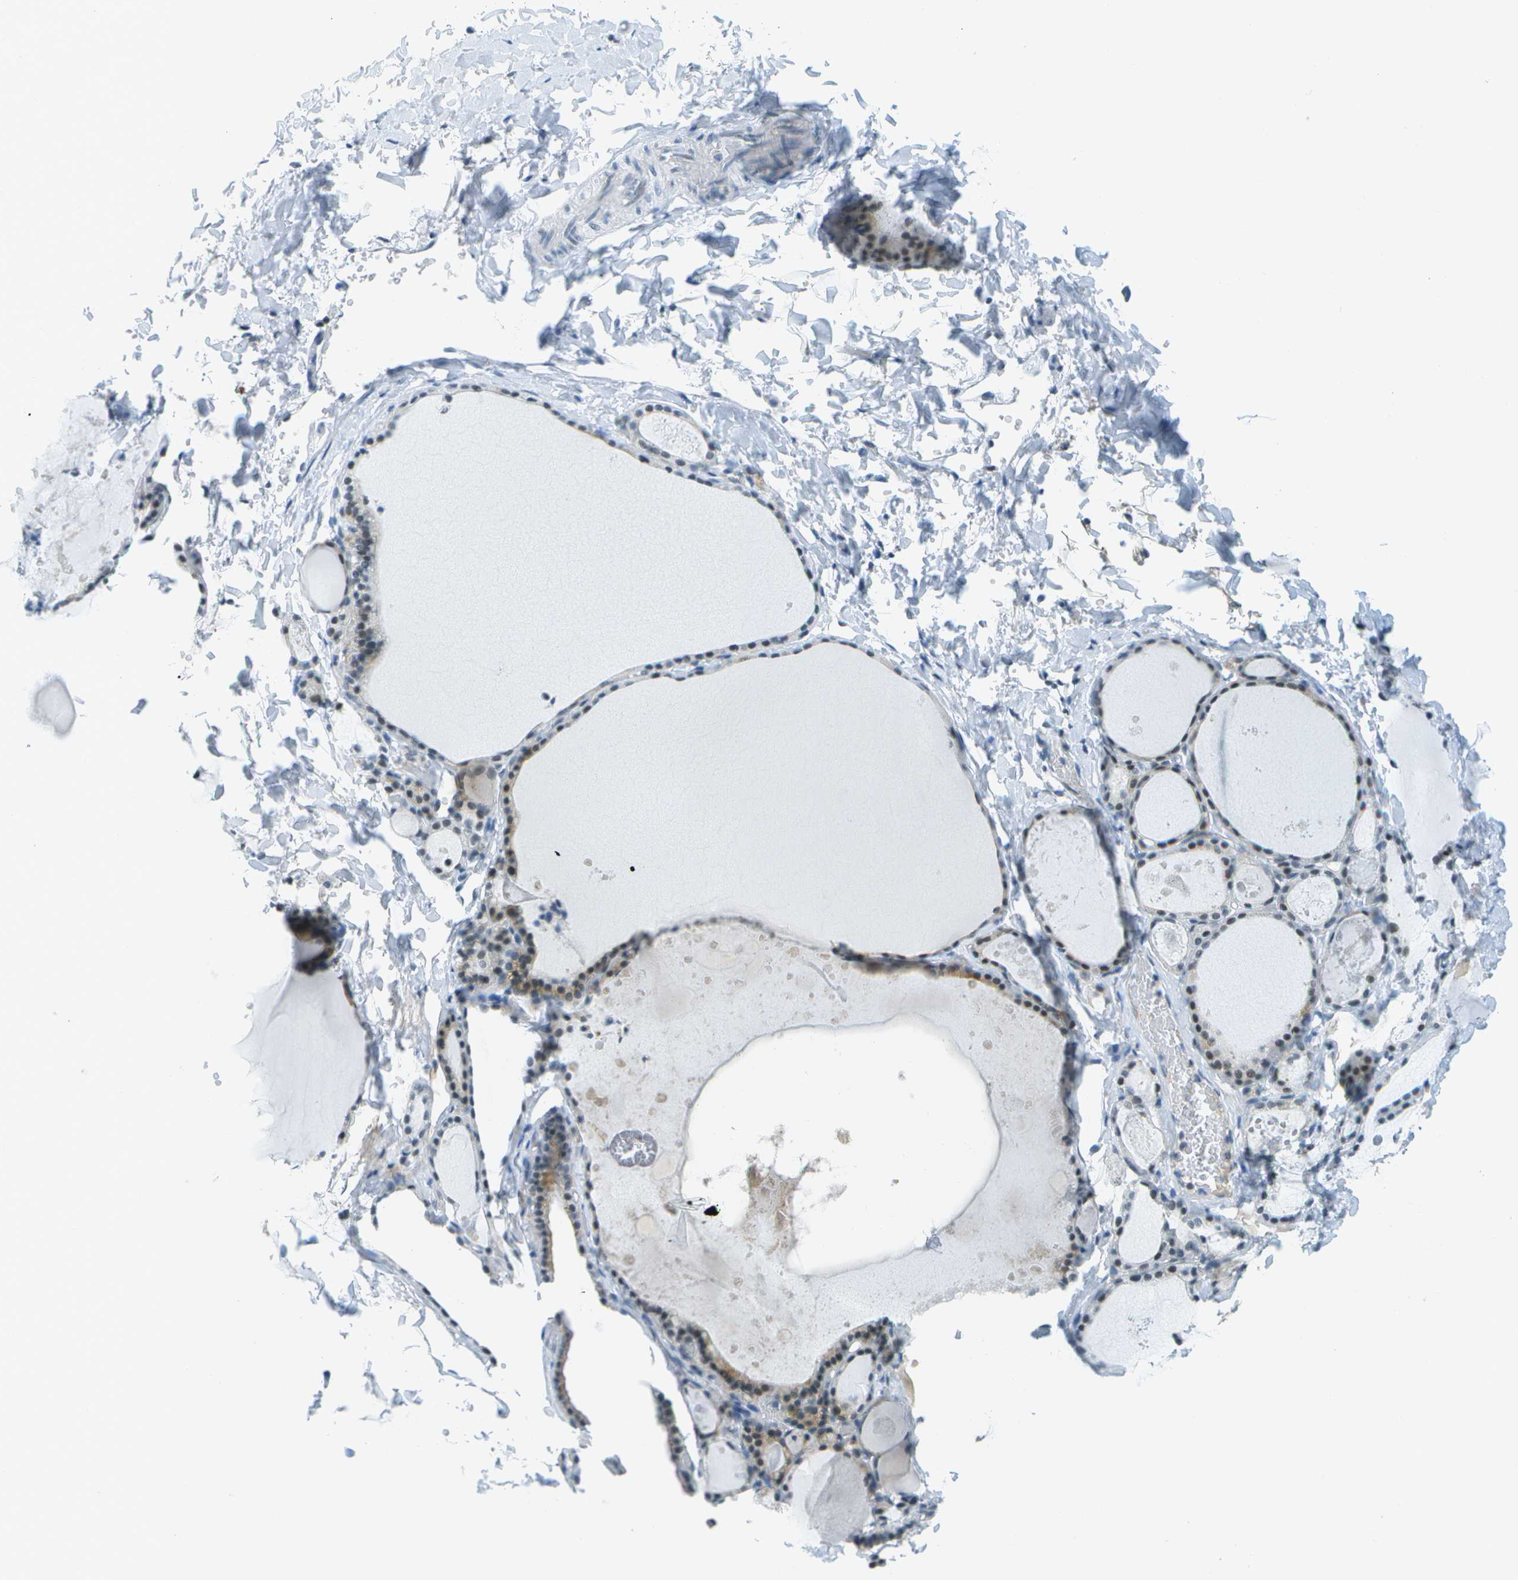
{"staining": {"intensity": "moderate", "quantity": "<25%", "location": "nuclear"}, "tissue": "thyroid gland", "cell_type": "Glandular cells", "image_type": "normal", "snomed": [{"axis": "morphology", "description": "Normal tissue, NOS"}, {"axis": "topography", "description": "Thyroid gland"}], "caption": "Immunohistochemistry micrograph of normal thyroid gland: thyroid gland stained using immunohistochemistry (IHC) demonstrates low levels of moderate protein expression localized specifically in the nuclear of glandular cells, appearing as a nuclear brown color.", "gene": "NEK11", "patient": {"sex": "male", "age": 56}}